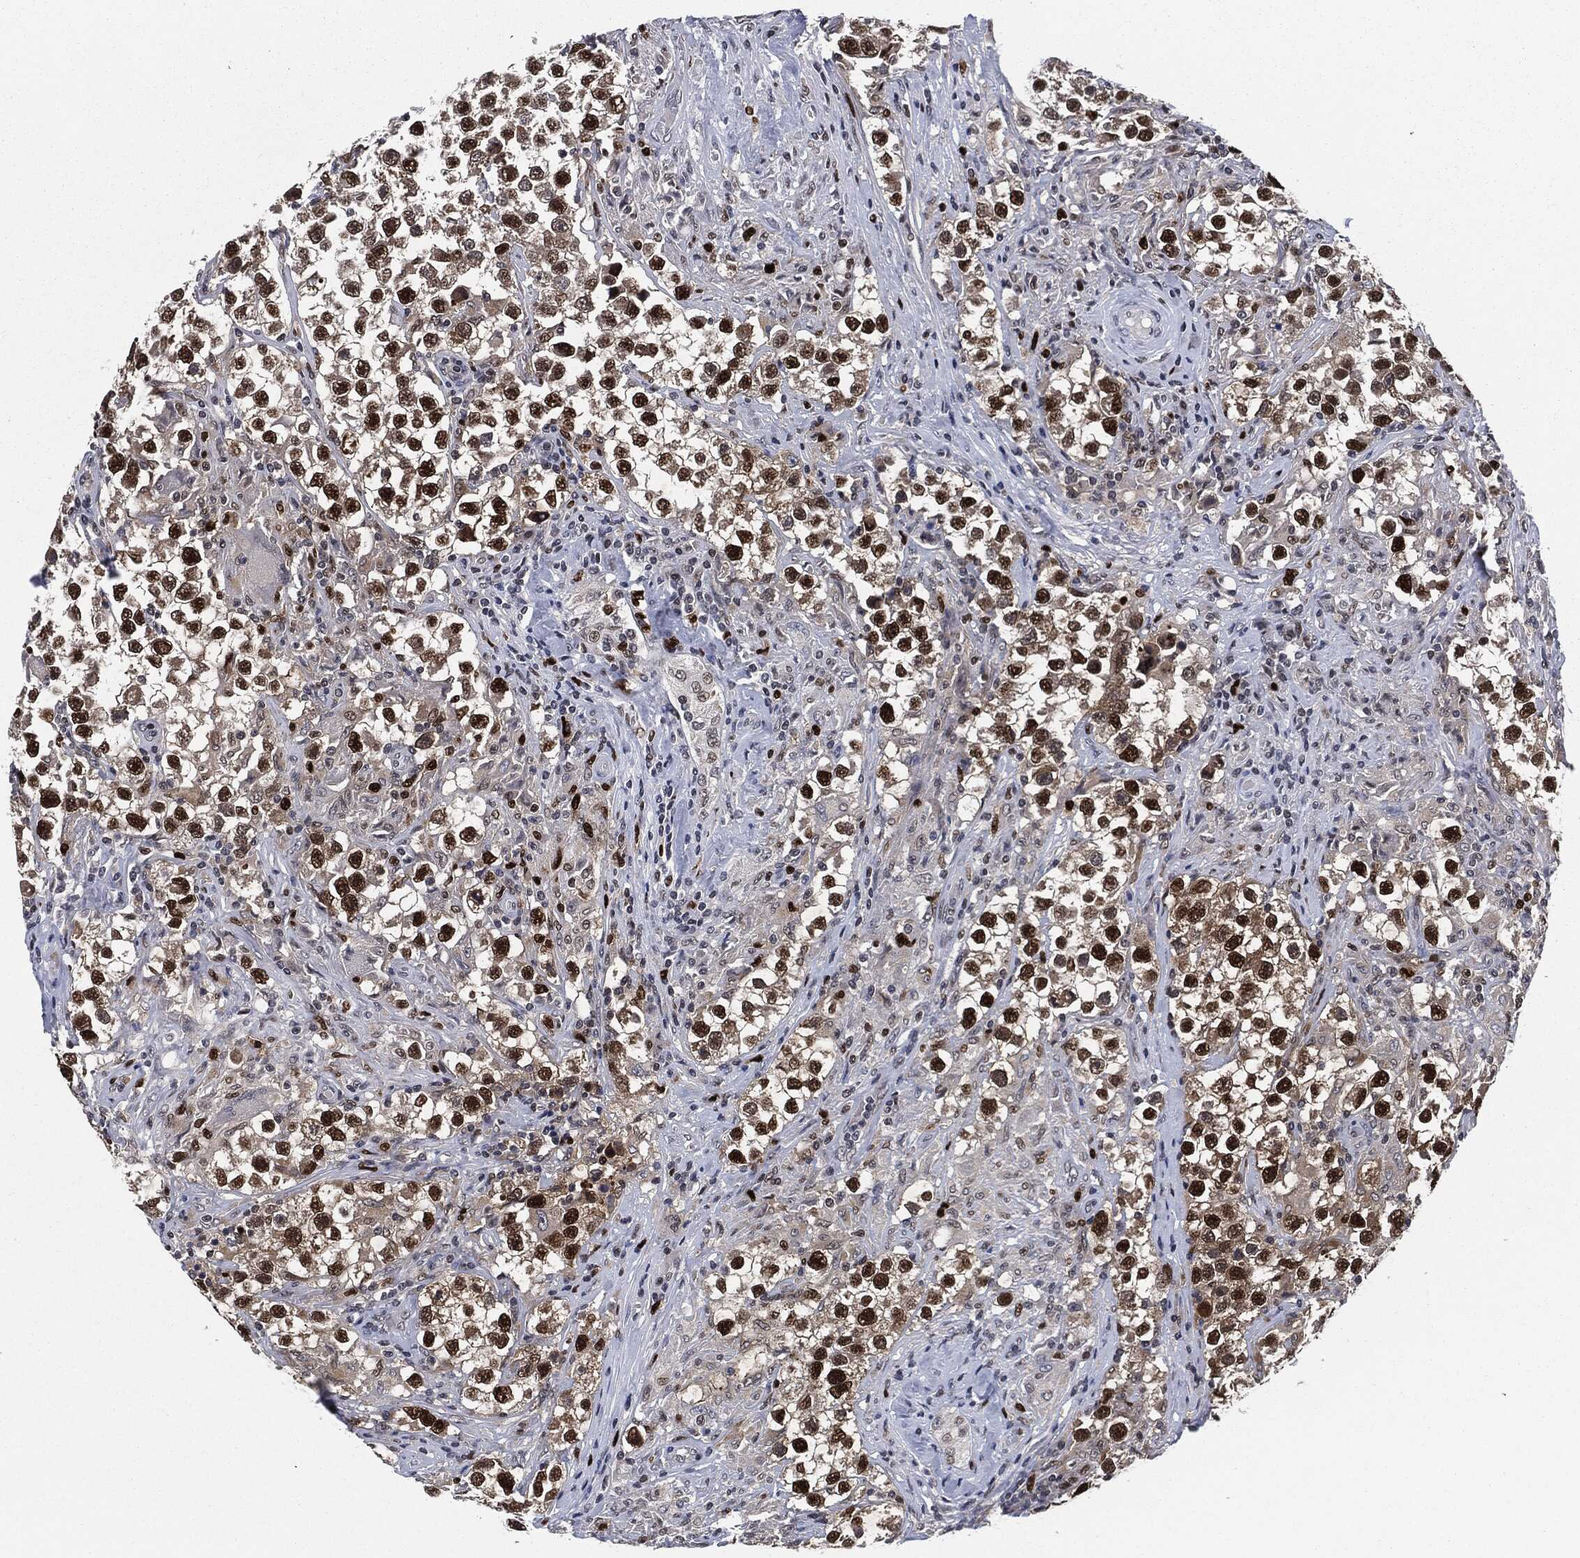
{"staining": {"intensity": "strong", "quantity": "25%-75%", "location": "nuclear"}, "tissue": "testis cancer", "cell_type": "Tumor cells", "image_type": "cancer", "snomed": [{"axis": "morphology", "description": "Seminoma, NOS"}, {"axis": "topography", "description": "Testis"}], "caption": "Human testis seminoma stained for a protein (brown) reveals strong nuclear positive positivity in approximately 25%-75% of tumor cells.", "gene": "PCNA", "patient": {"sex": "male", "age": 46}}